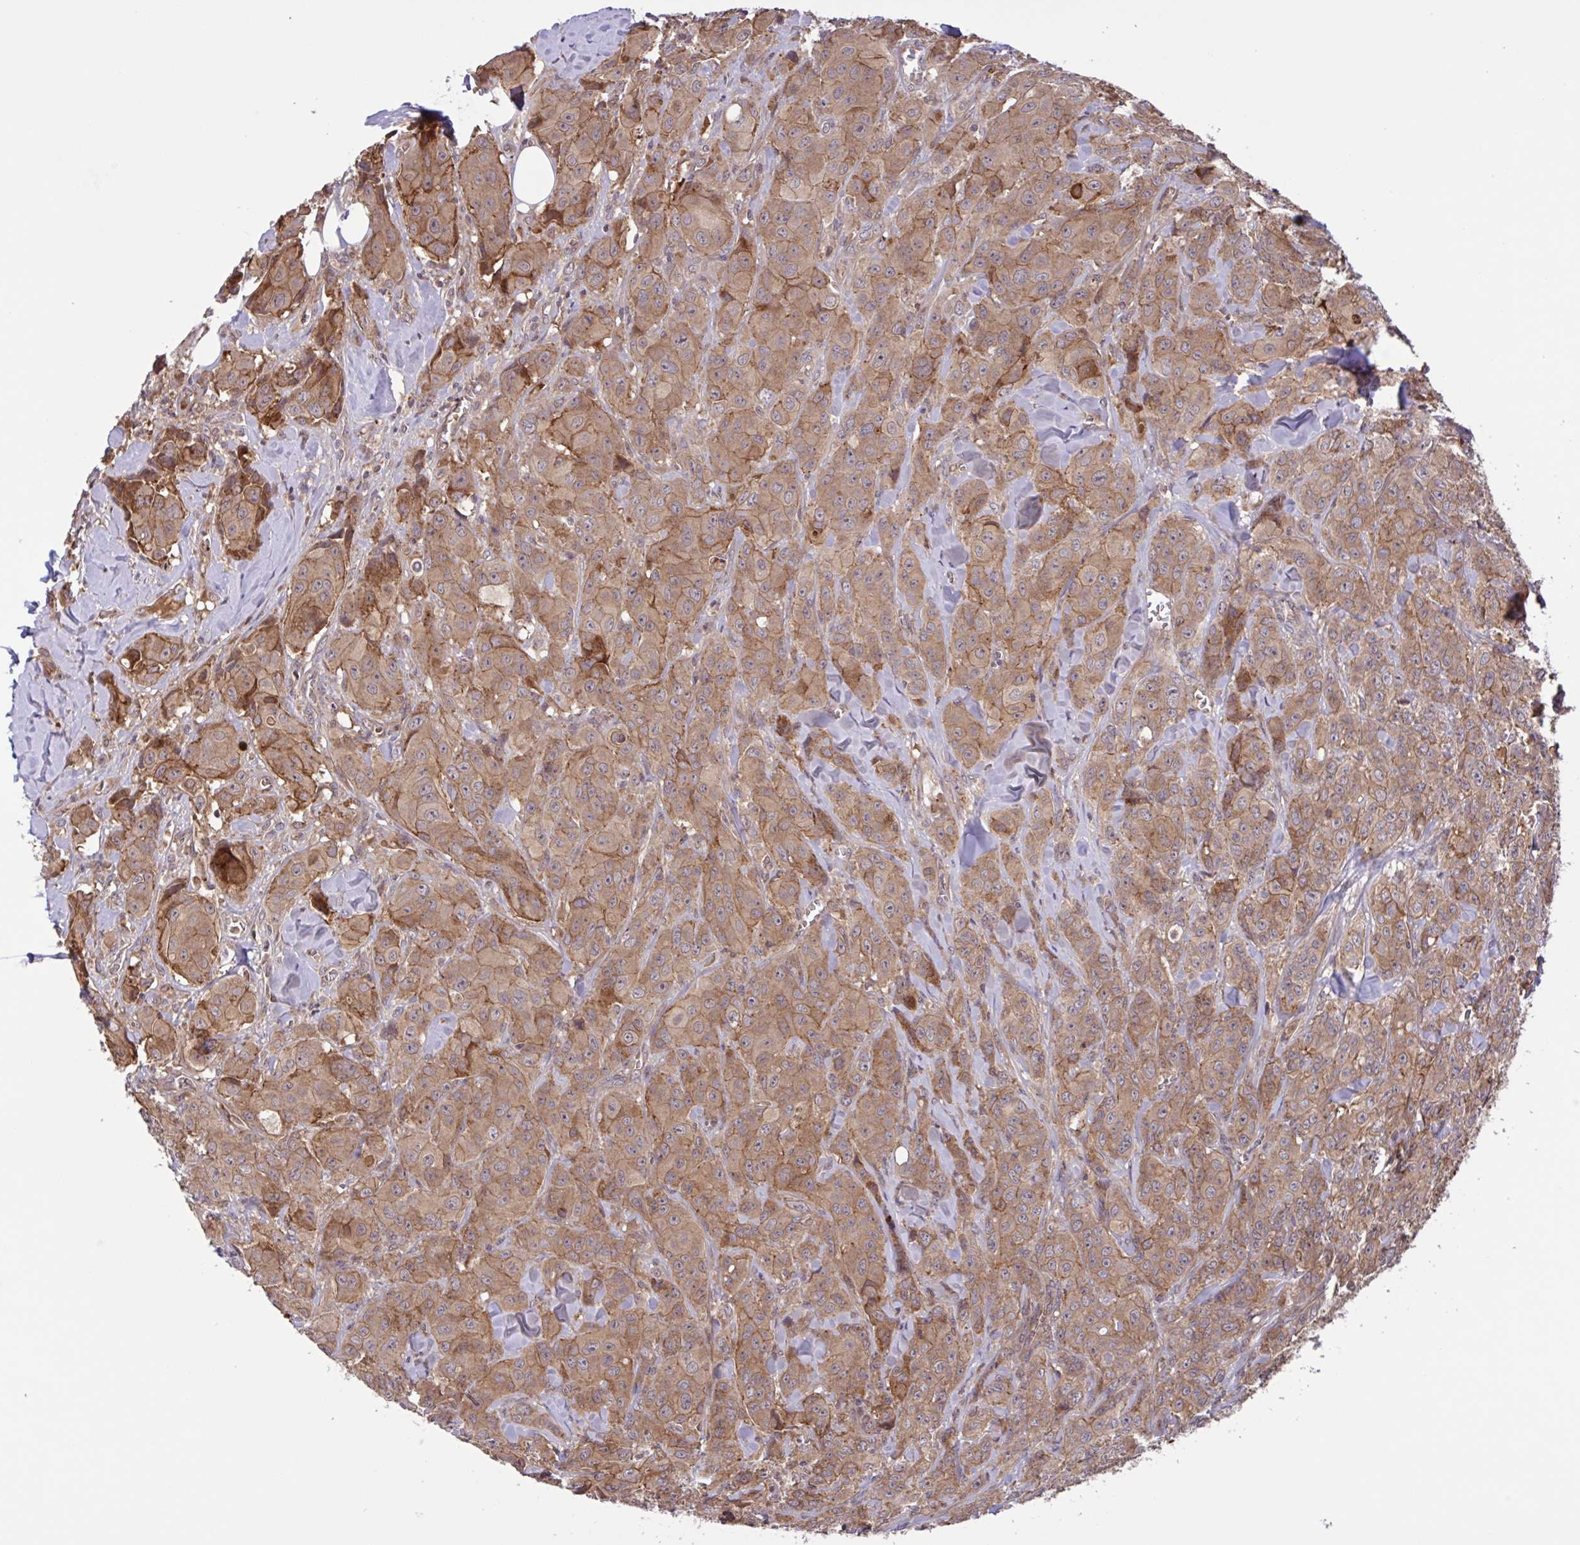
{"staining": {"intensity": "moderate", "quantity": ">75%", "location": "cytoplasmic/membranous"}, "tissue": "breast cancer", "cell_type": "Tumor cells", "image_type": "cancer", "snomed": [{"axis": "morphology", "description": "Normal tissue, NOS"}, {"axis": "morphology", "description": "Duct carcinoma"}, {"axis": "topography", "description": "Breast"}], "caption": "Human breast invasive ductal carcinoma stained for a protein (brown) exhibits moderate cytoplasmic/membranous positive expression in about >75% of tumor cells.", "gene": "INTS10", "patient": {"sex": "female", "age": 43}}